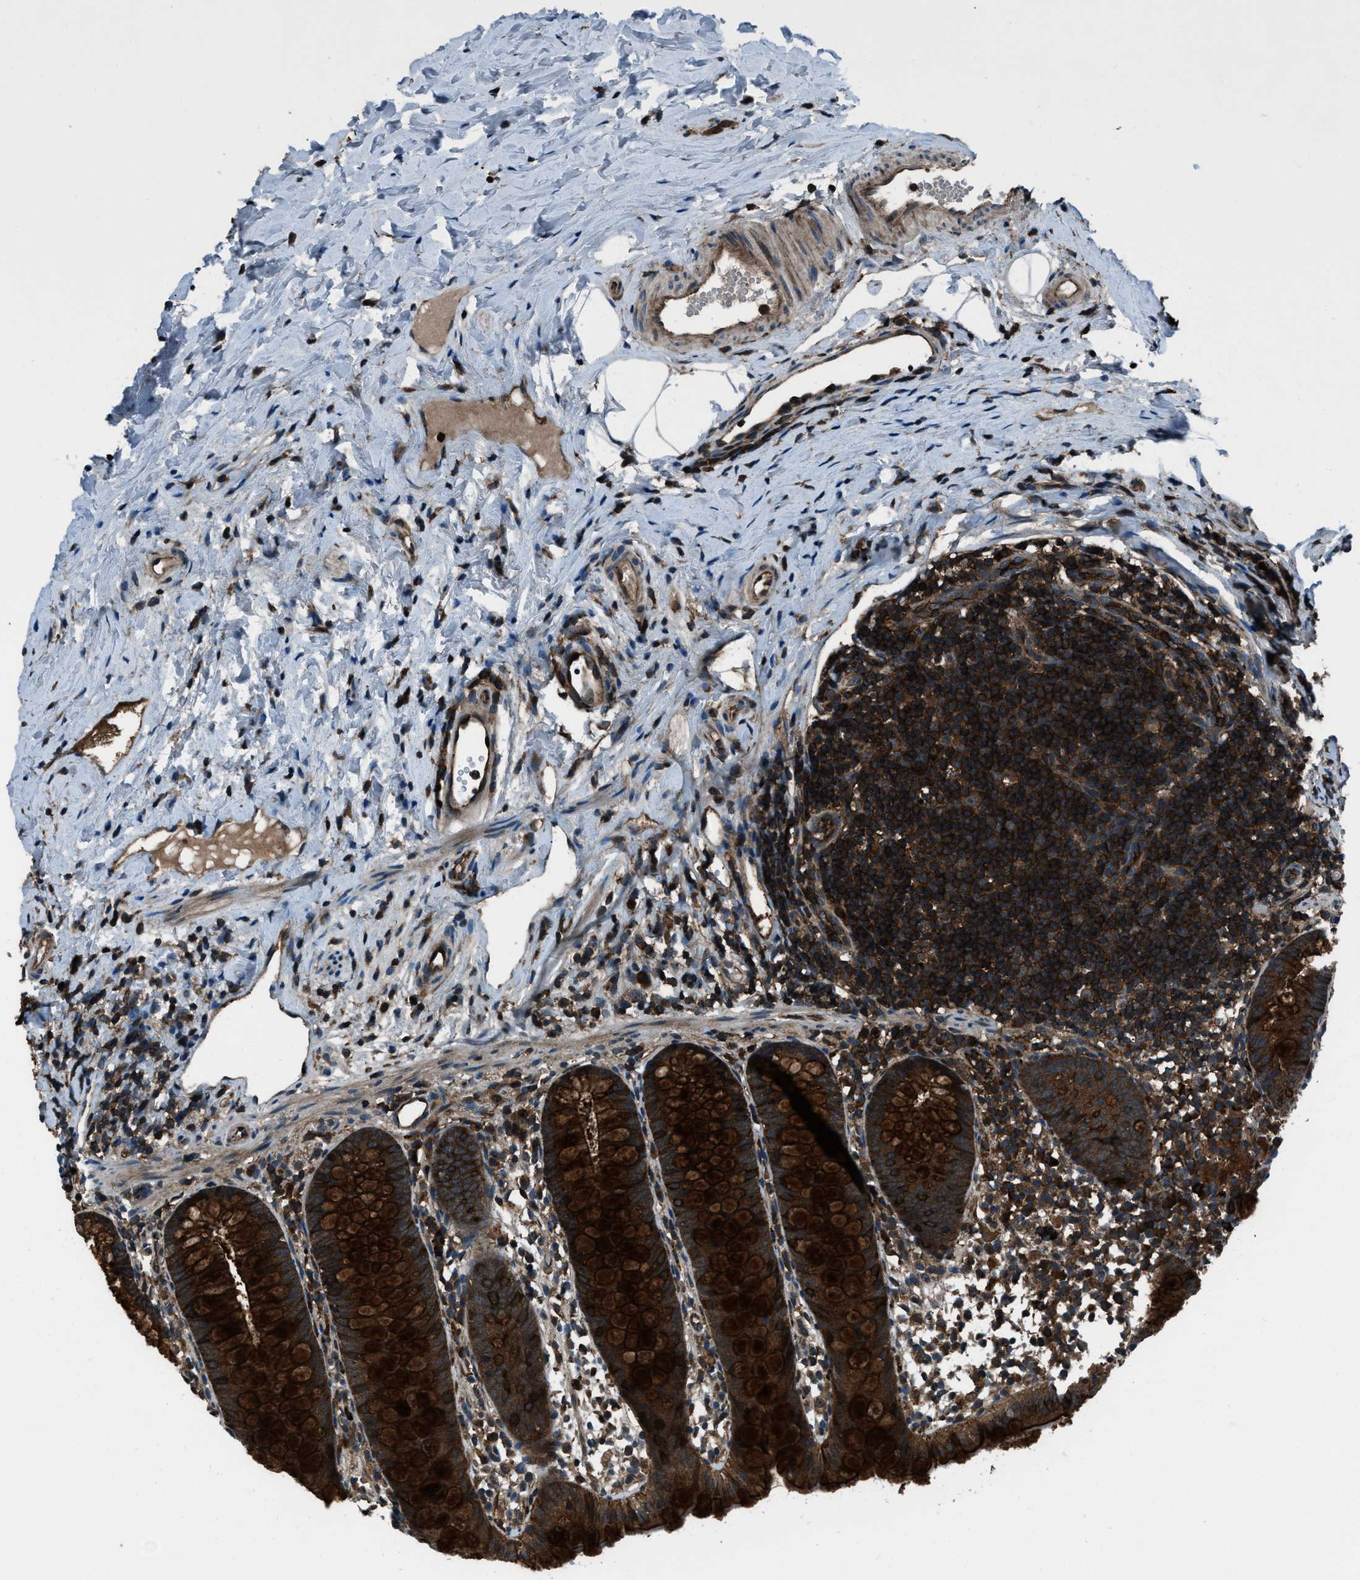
{"staining": {"intensity": "strong", "quantity": ">75%", "location": "cytoplasmic/membranous"}, "tissue": "appendix", "cell_type": "Glandular cells", "image_type": "normal", "snomed": [{"axis": "morphology", "description": "Normal tissue, NOS"}, {"axis": "topography", "description": "Appendix"}], "caption": "High-power microscopy captured an immunohistochemistry (IHC) photomicrograph of benign appendix, revealing strong cytoplasmic/membranous staining in about >75% of glandular cells.", "gene": "SNX30", "patient": {"sex": "female", "age": 20}}